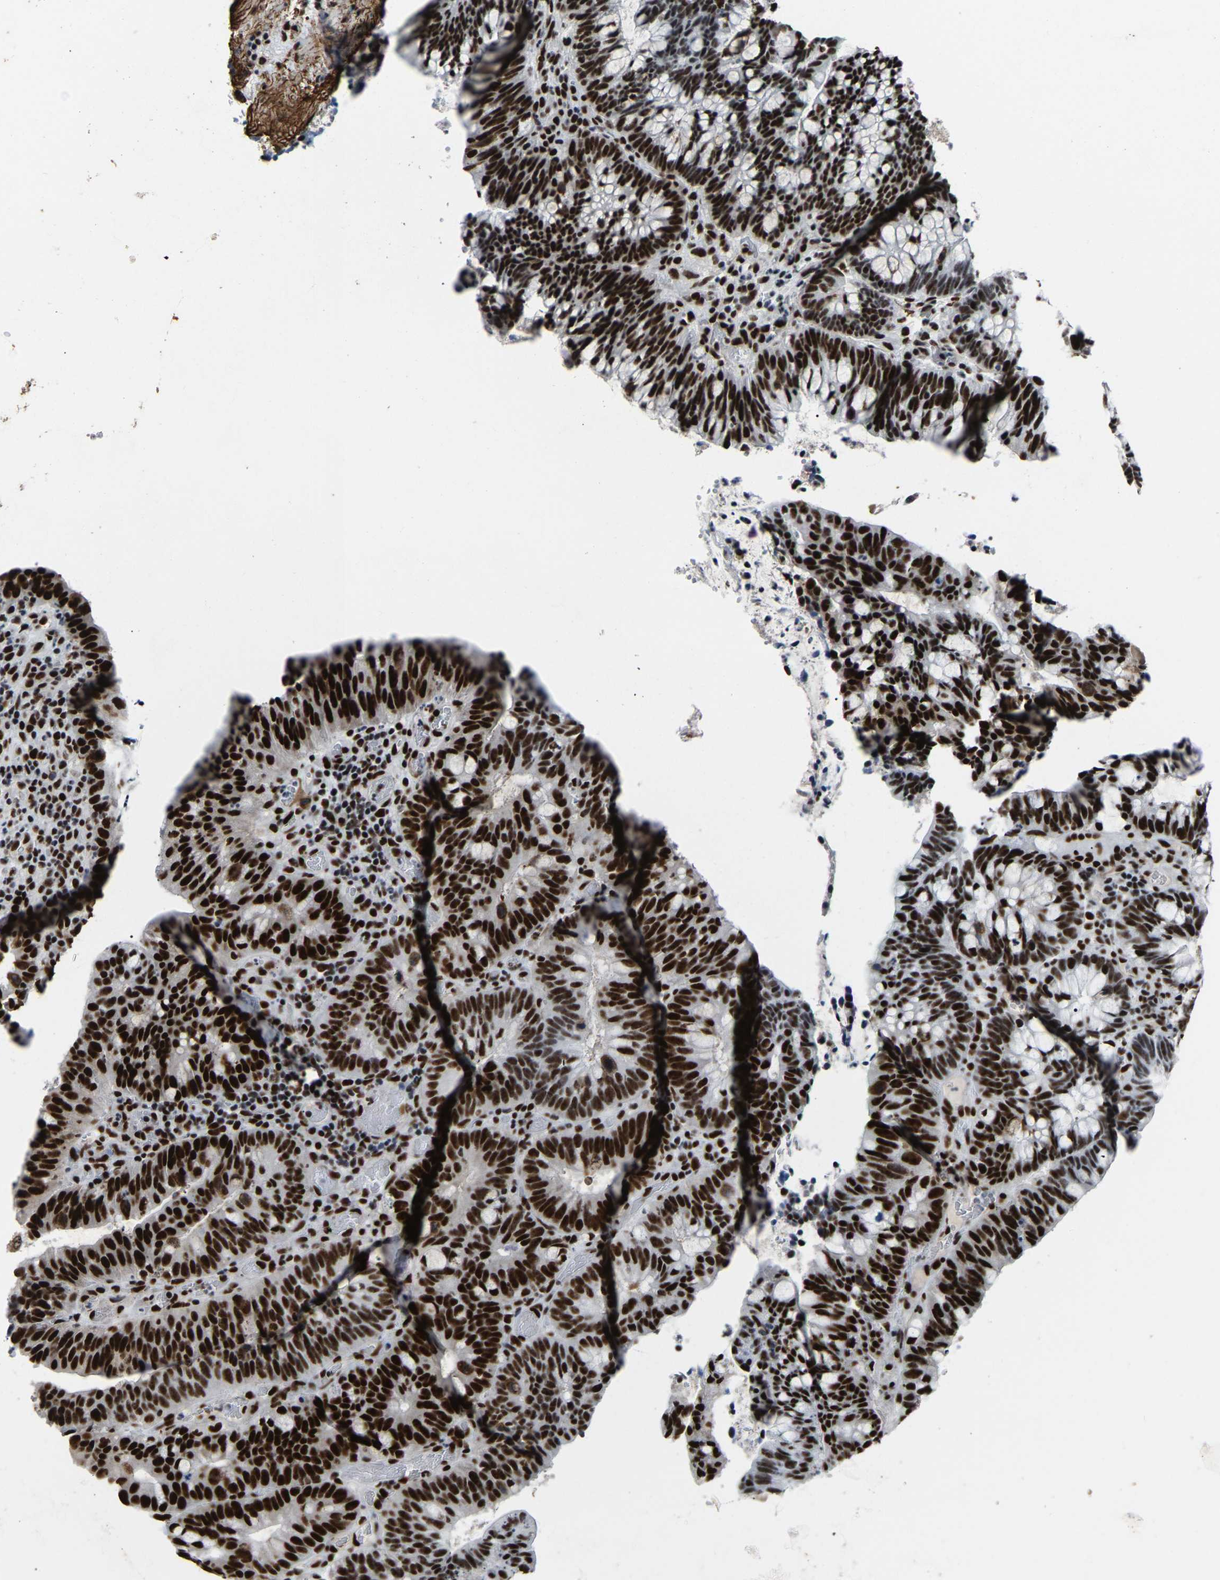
{"staining": {"intensity": "strong", "quantity": ">75%", "location": "nuclear"}, "tissue": "colorectal cancer", "cell_type": "Tumor cells", "image_type": "cancer", "snomed": [{"axis": "morphology", "description": "Adenocarcinoma, NOS"}, {"axis": "topography", "description": "Colon"}], "caption": "IHC staining of colorectal cancer, which reveals high levels of strong nuclear positivity in about >75% of tumor cells indicating strong nuclear protein staining. The staining was performed using DAB (brown) for protein detection and nuclei were counterstained in hematoxylin (blue).", "gene": "DDX5", "patient": {"sex": "female", "age": 66}}